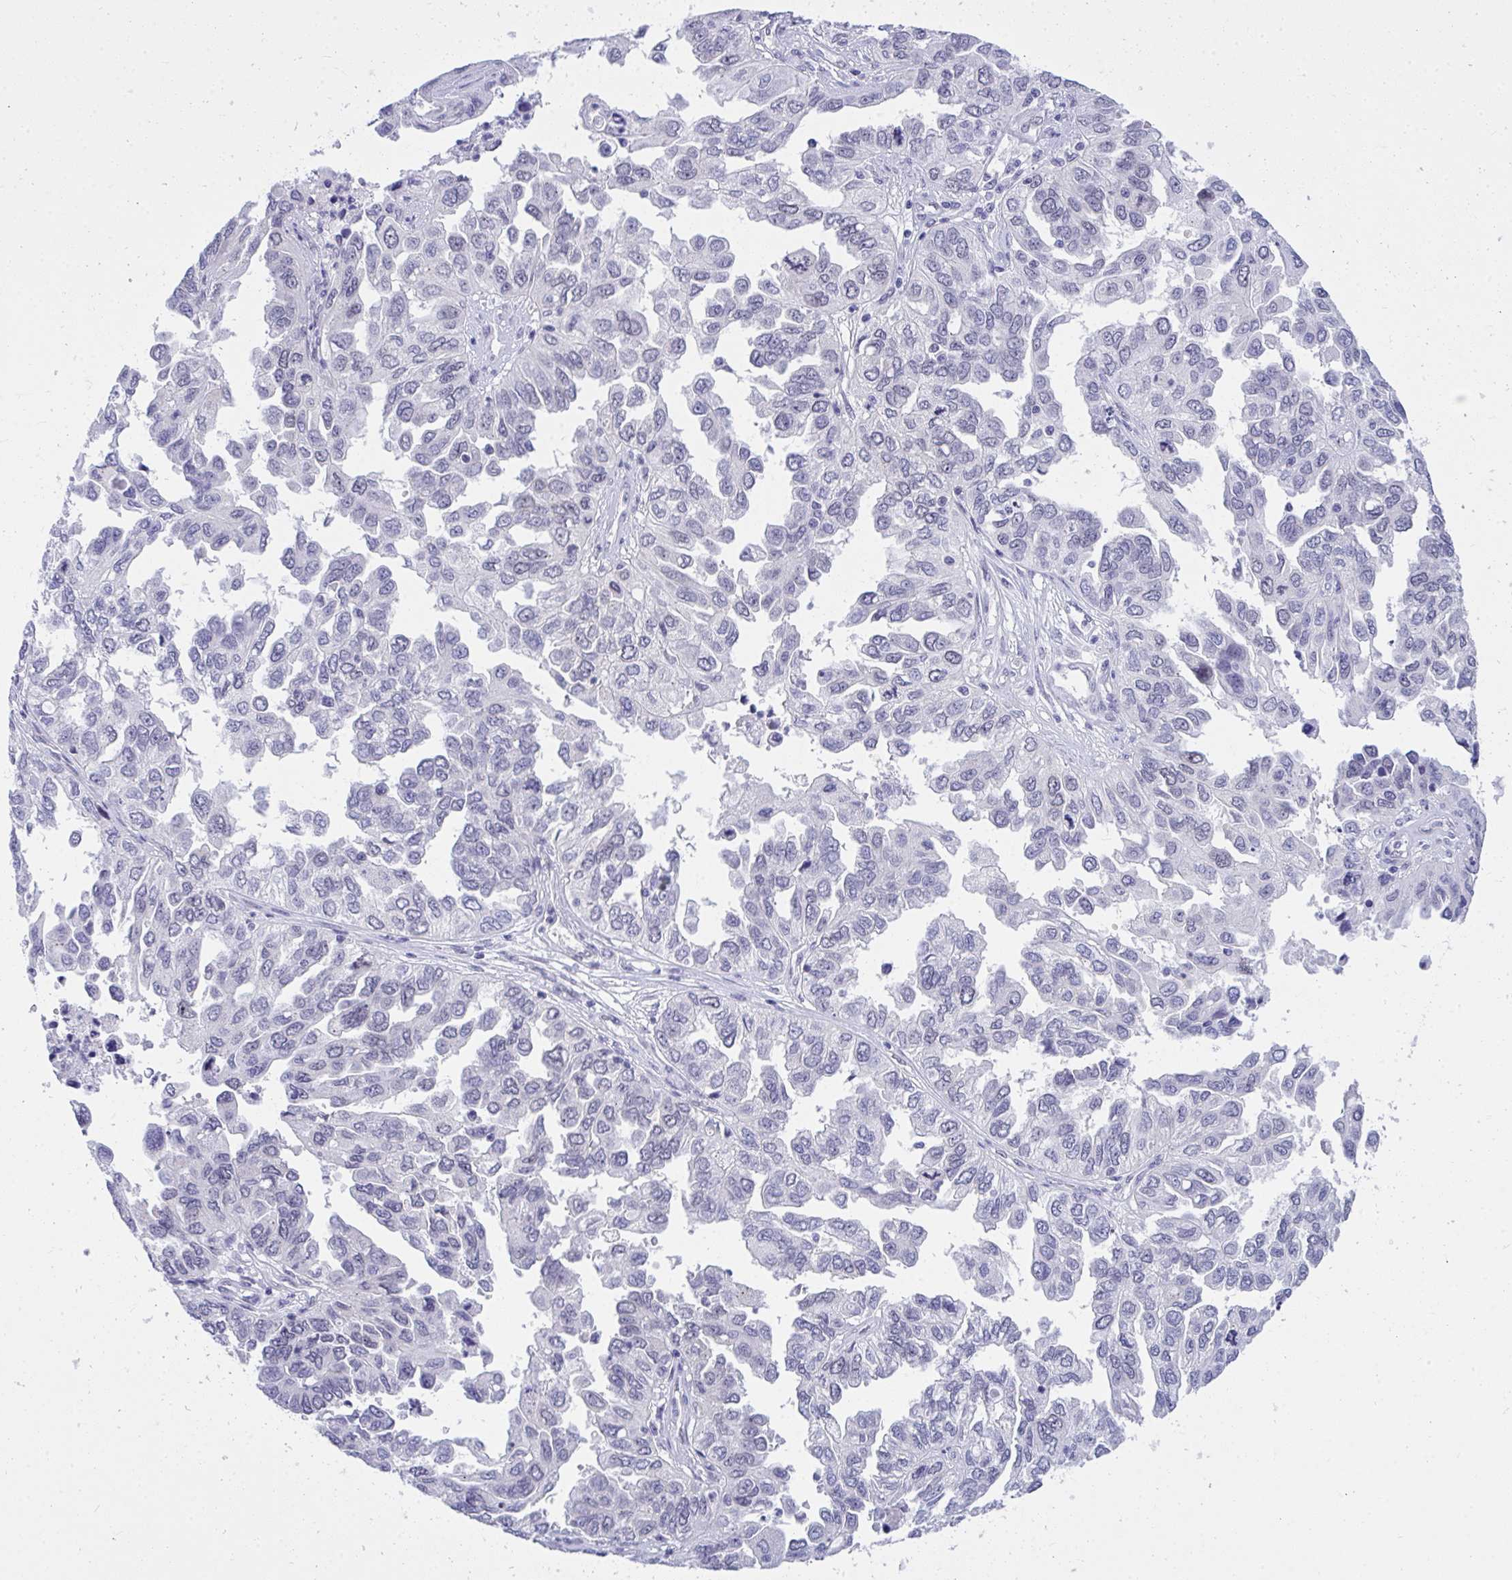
{"staining": {"intensity": "negative", "quantity": "none", "location": "none"}, "tissue": "ovarian cancer", "cell_type": "Tumor cells", "image_type": "cancer", "snomed": [{"axis": "morphology", "description": "Cystadenocarcinoma, serous, NOS"}, {"axis": "topography", "description": "Ovary"}], "caption": "Immunohistochemistry micrograph of neoplastic tissue: human ovarian cancer (serous cystadenocarcinoma) stained with DAB (3,3'-diaminobenzidine) exhibits no significant protein positivity in tumor cells.", "gene": "TEAD4", "patient": {"sex": "female", "age": 53}}